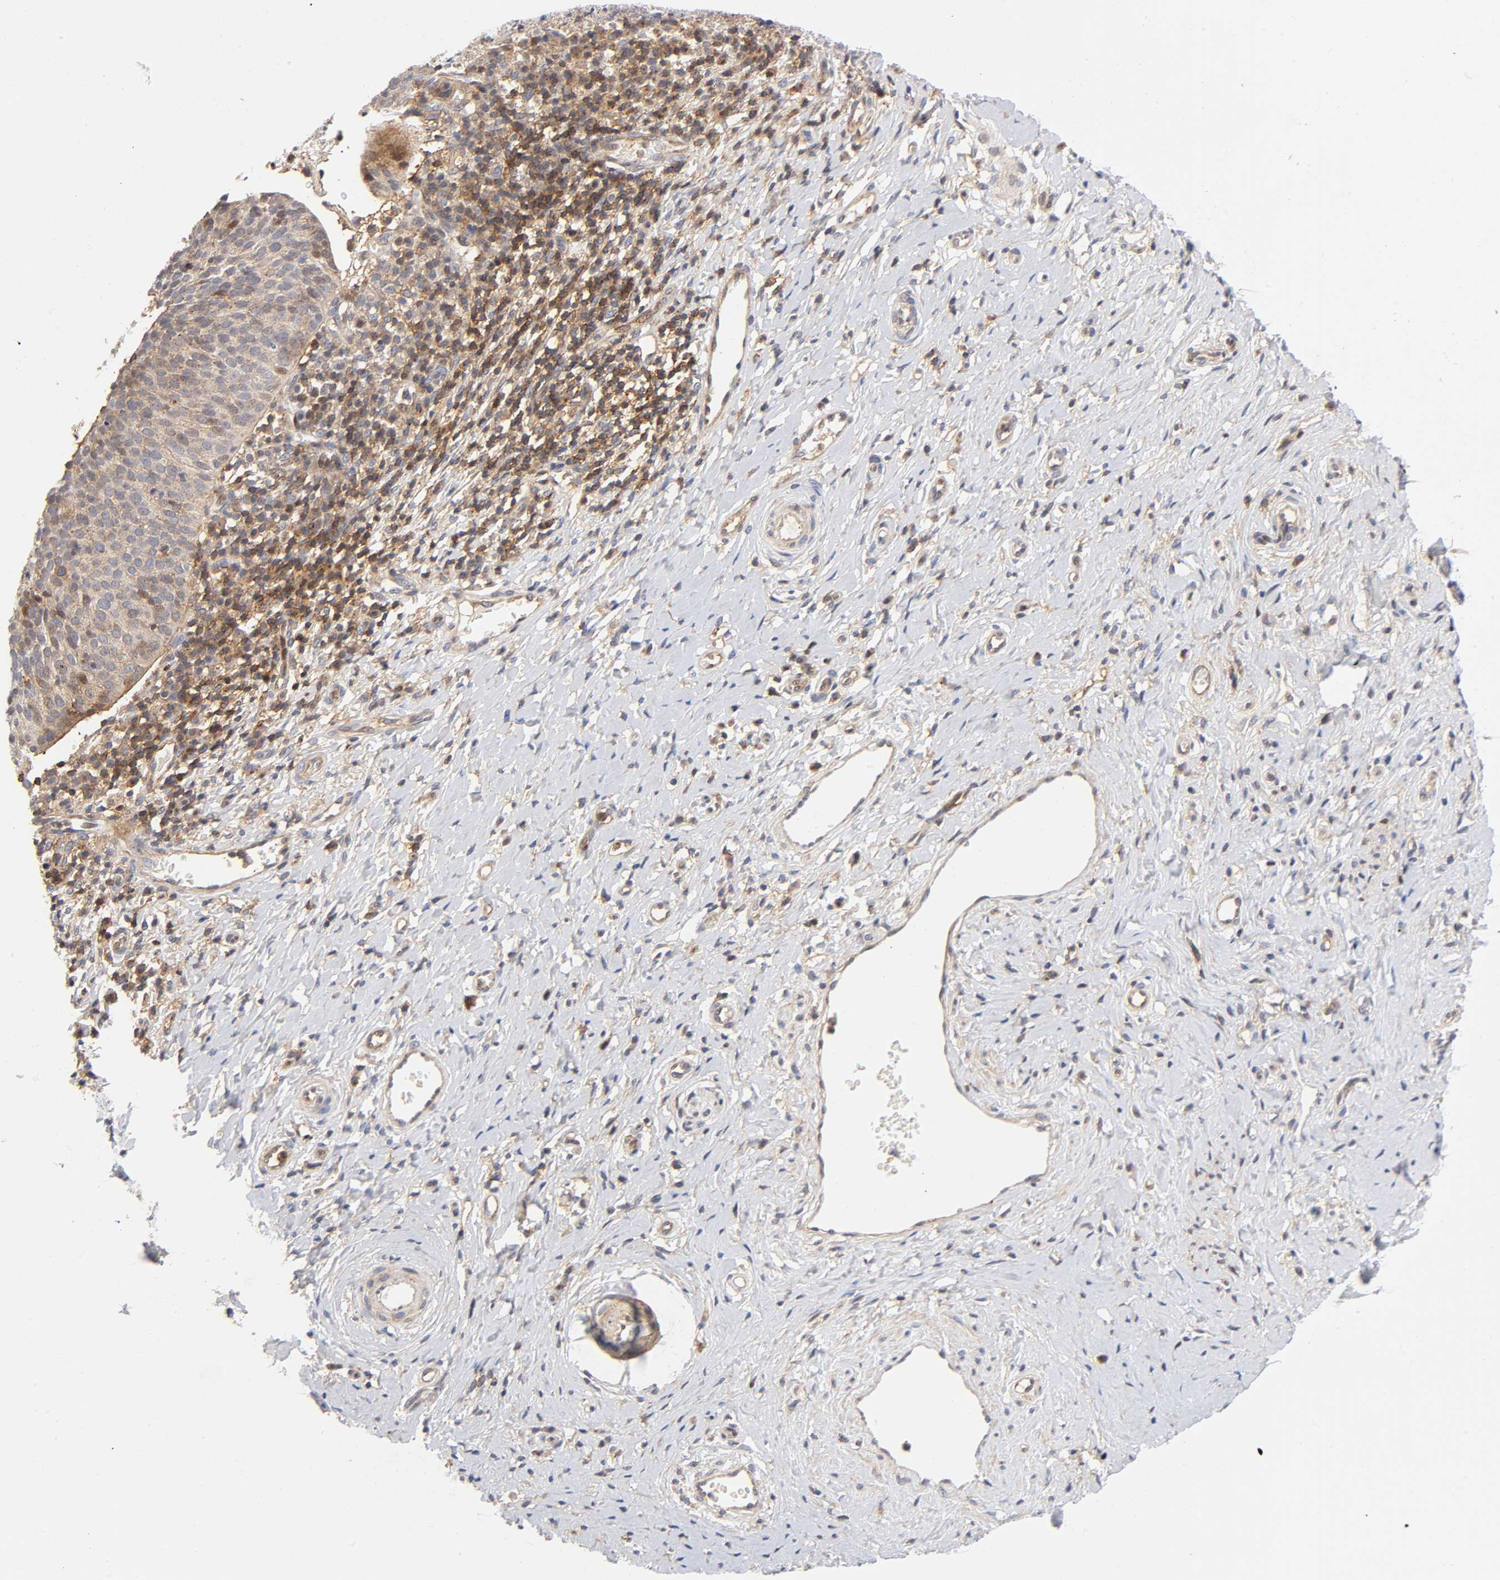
{"staining": {"intensity": "moderate", "quantity": "25%-75%", "location": "cytoplasmic/membranous"}, "tissue": "cervical cancer", "cell_type": "Tumor cells", "image_type": "cancer", "snomed": [{"axis": "morphology", "description": "Normal tissue, NOS"}, {"axis": "morphology", "description": "Squamous cell carcinoma, NOS"}, {"axis": "topography", "description": "Cervix"}], "caption": "Immunohistochemistry histopathology image of cervical squamous cell carcinoma stained for a protein (brown), which reveals medium levels of moderate cytoplasmic/membranous positivity in approximately 25%-75% of tumor cells.", "gene": "ANXA7", "patient": {"sex": "female", "age": 39}}